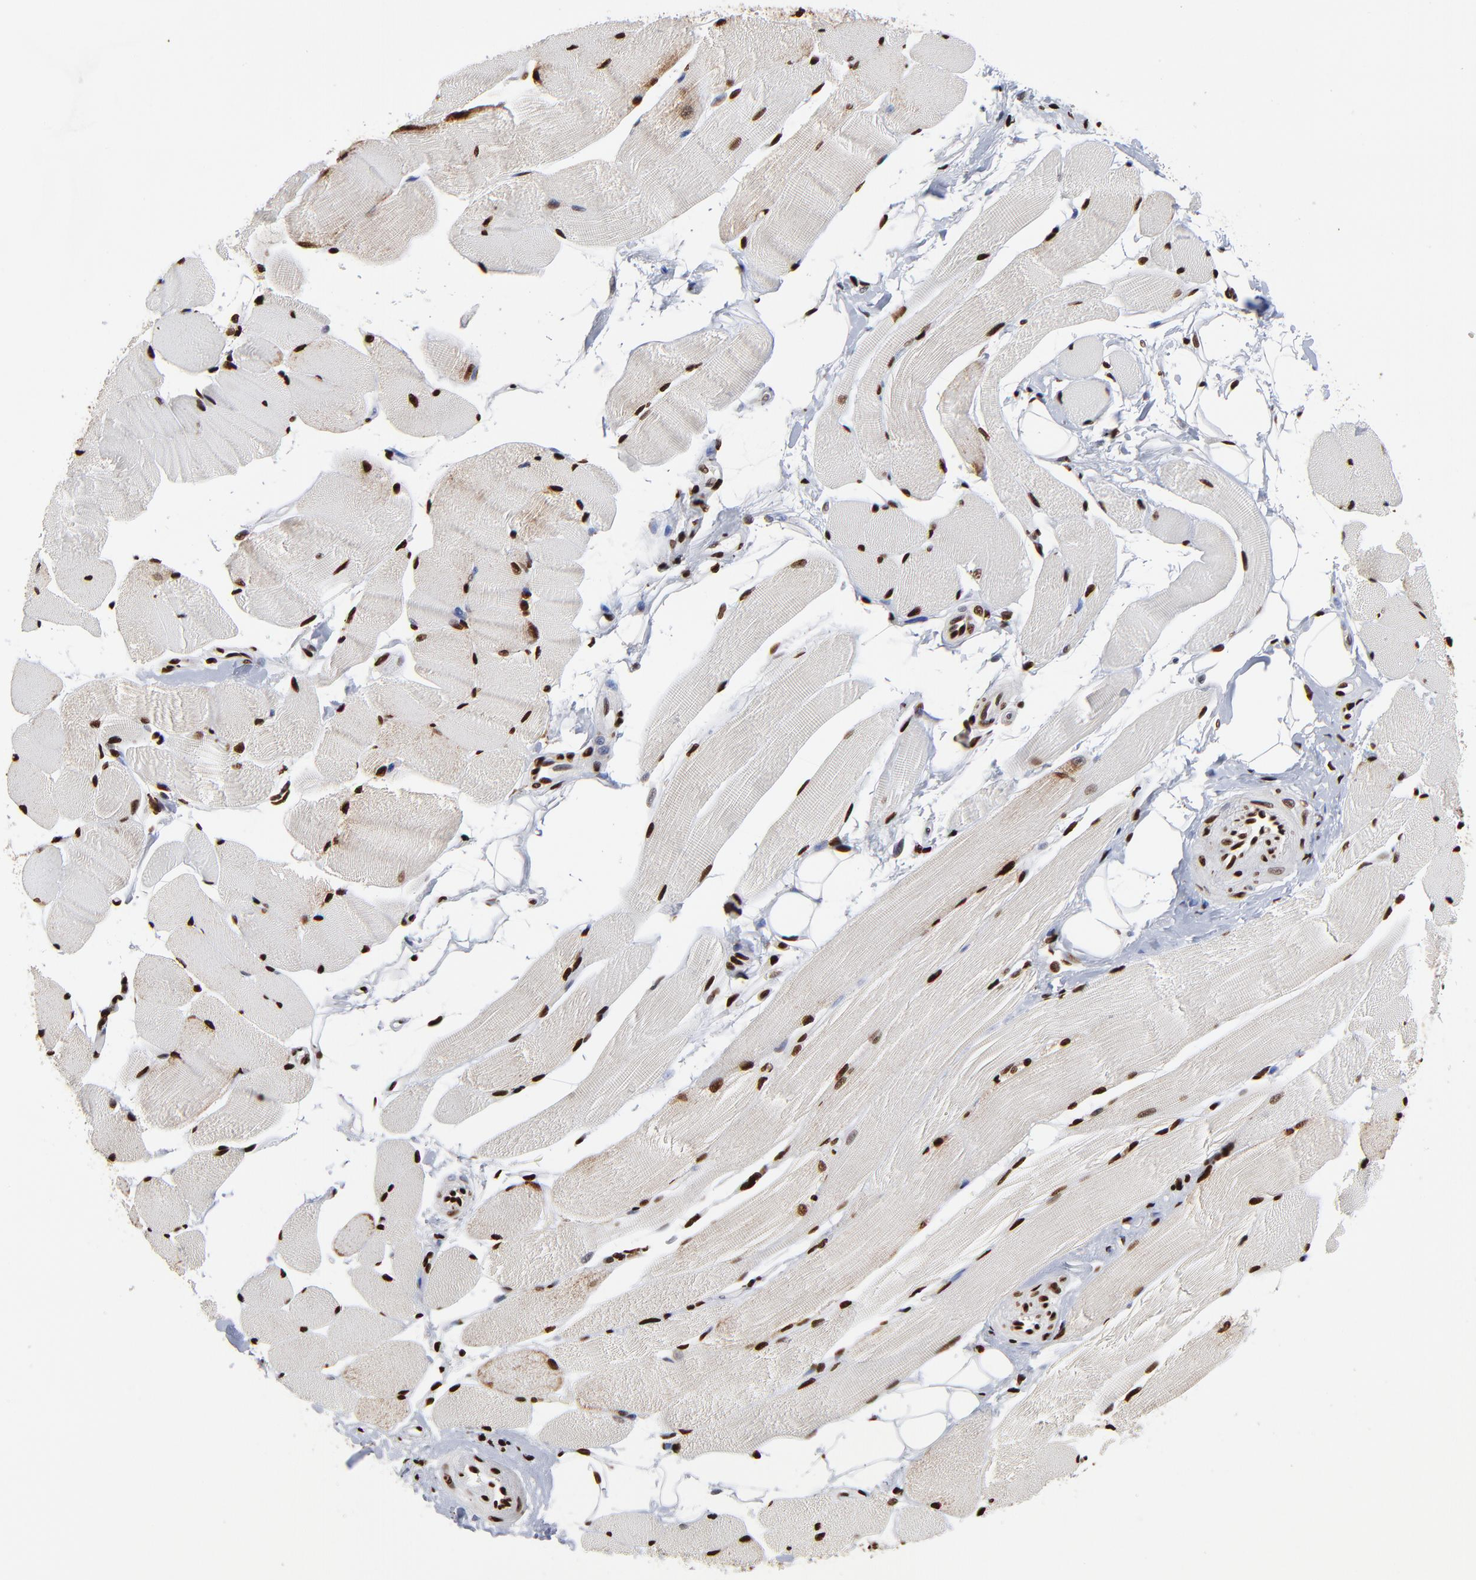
{"staining": {"intensity": "strong", "quantity": ">75%", "location": "nuclear"}, "tissue": "skeletal muscle", "cell_type": "Myocytes", "image_type": "normal", "snomed": [{"axis": "morphology", "description": "Normal tissue, NOS"}, {"axis": "topography", "description": "Skeletal muscle"}, {"axis": "topography", "description": "Peripheral nerve tissue"}], "caption": "Strong nuclear expression for a protein is seen in approximately >75% of myocytes of unremarkable skeletal muscle using immunohistochemistry.", "gene": "ZNF544", "patient": {"sex": "female", "age": 84}}